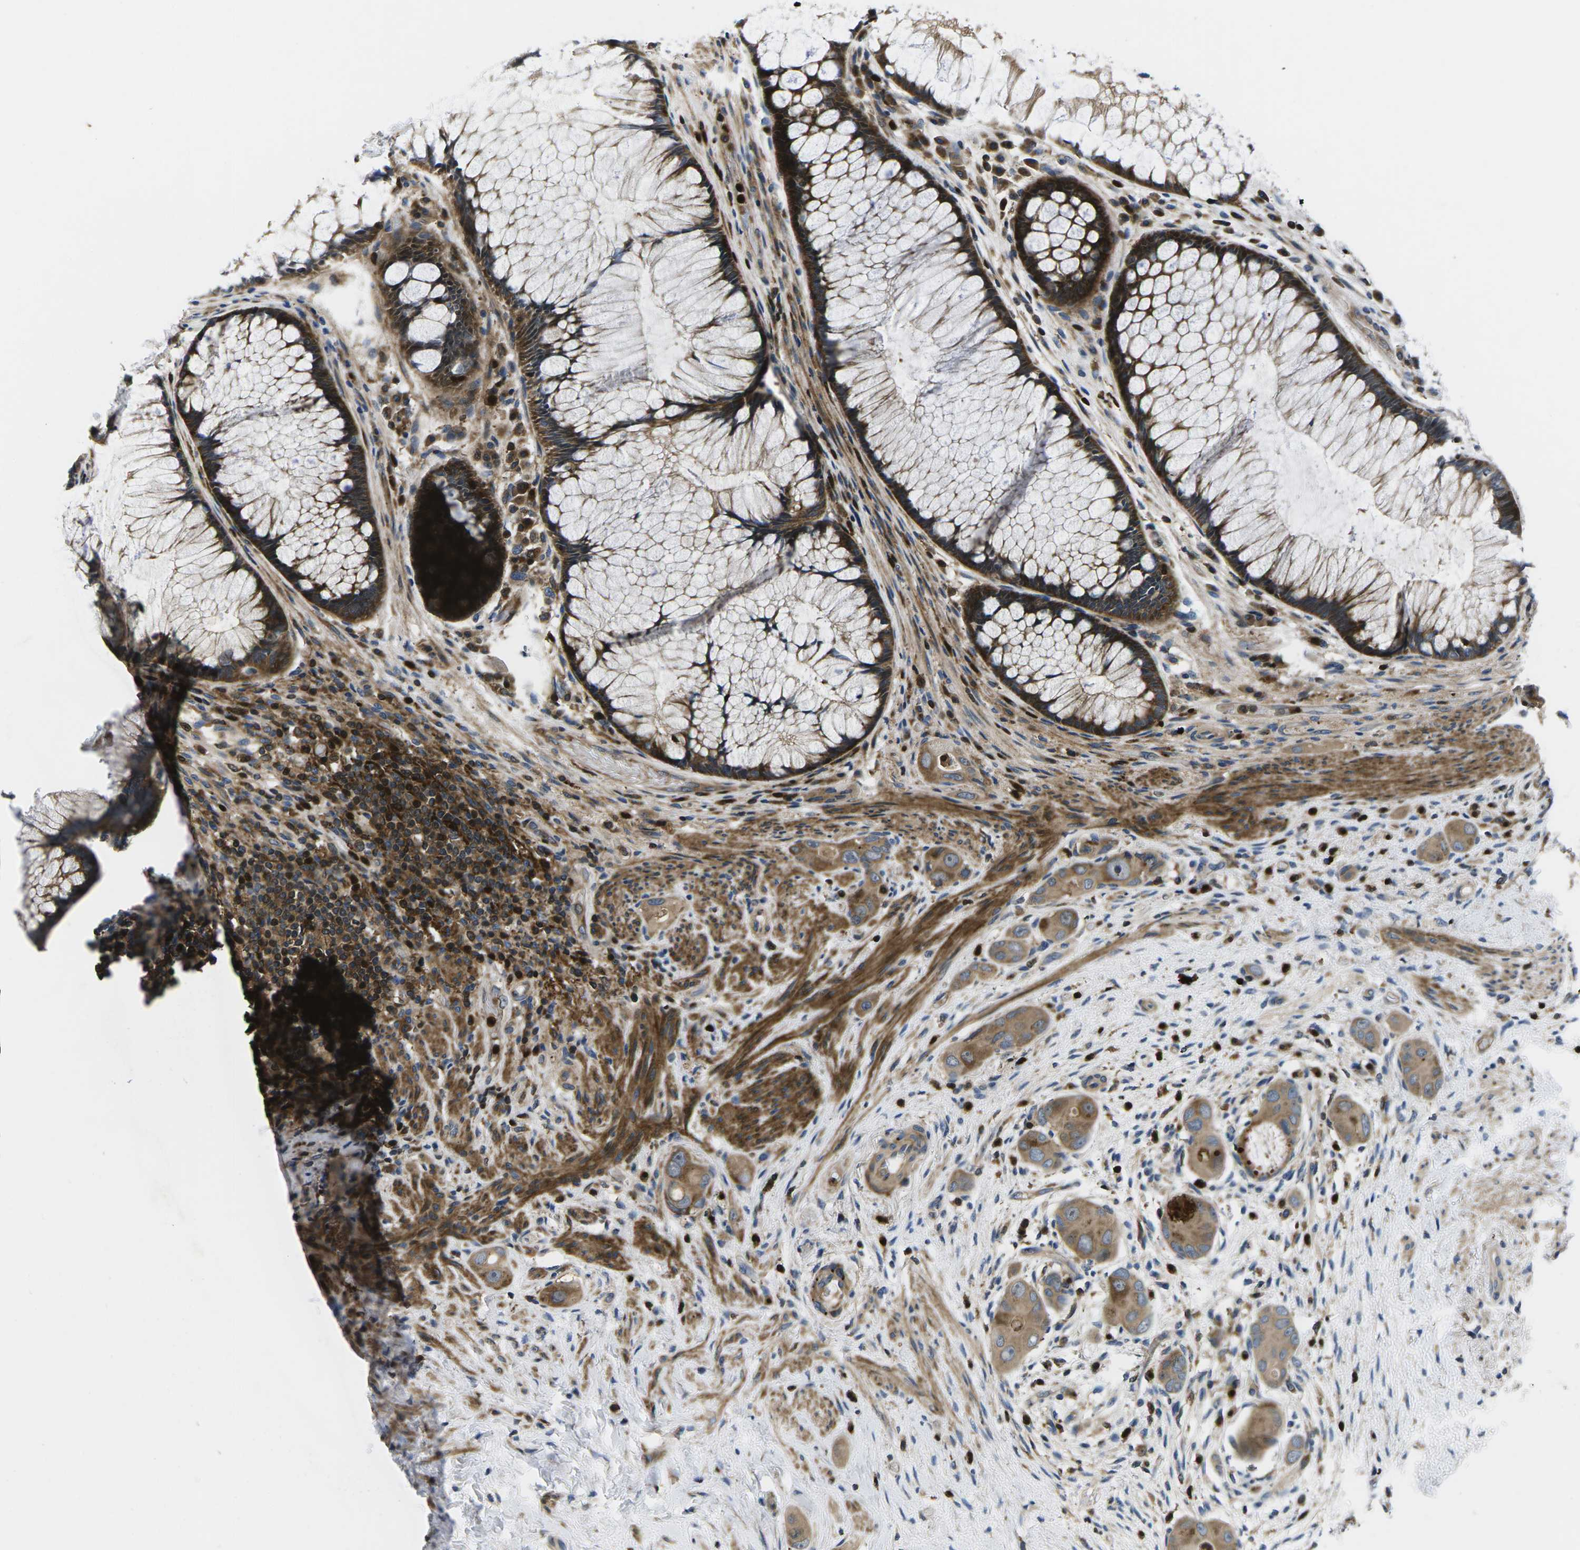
{"staining": {"intensity": "strong", "quantity": ">75%", "location": "cytoplasmic/membranous"}, "tissue": "colorectal cancer", "cell_type": "Tumor cells", "image_type": "cancer", "snomed": [{"axis": "morphology", "description": "Adenocarcinoma, NOS"}, {"axis": "topography", "description": "Rectum"}], "caption": "Immunohistochemical staining of adenocarcinoma (colorectal) reveals strong cytoplasmic/membranous protein expression in approximately >75% of tumor cells.", "gene": "PLCE1", "patient": {"sex": "male", "age": 51}}